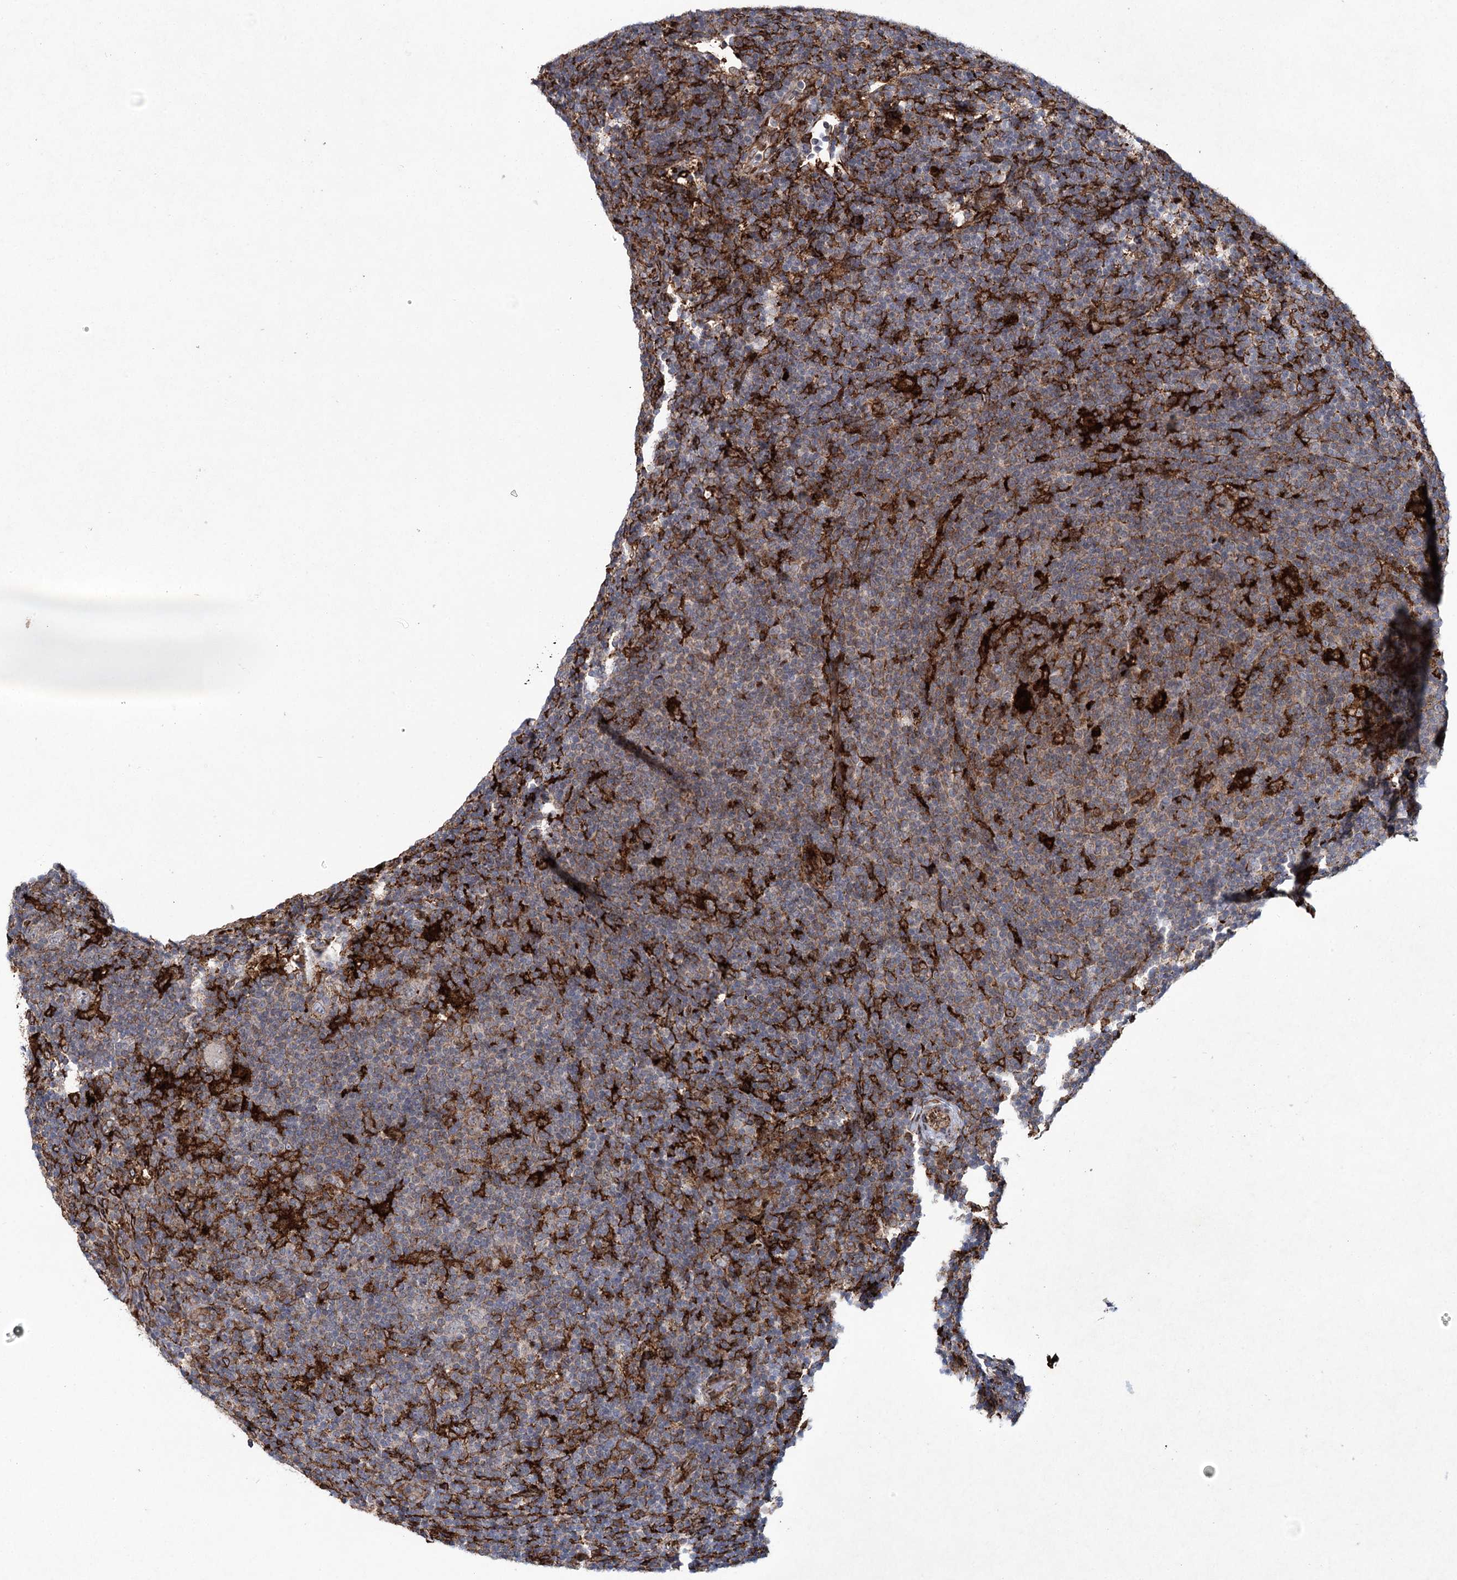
{"staining": {"intensity": "negative", "quantity": "none", "location": "none"}, "tissue": "lymphoma", "cell_type": "Tumor cells", "image_type": "cancer", "snomed": [{"axis": "morphology", "description": "Hodgkin's disease, NOS"}, {"axis": "topography", "description": "Lymph node"}], "caption": "The image demonstrates no significant expression in tumor cells of lymphoma.", "gene": "DCUN1D4", "patient": {"sex": "female", "age": 57}}